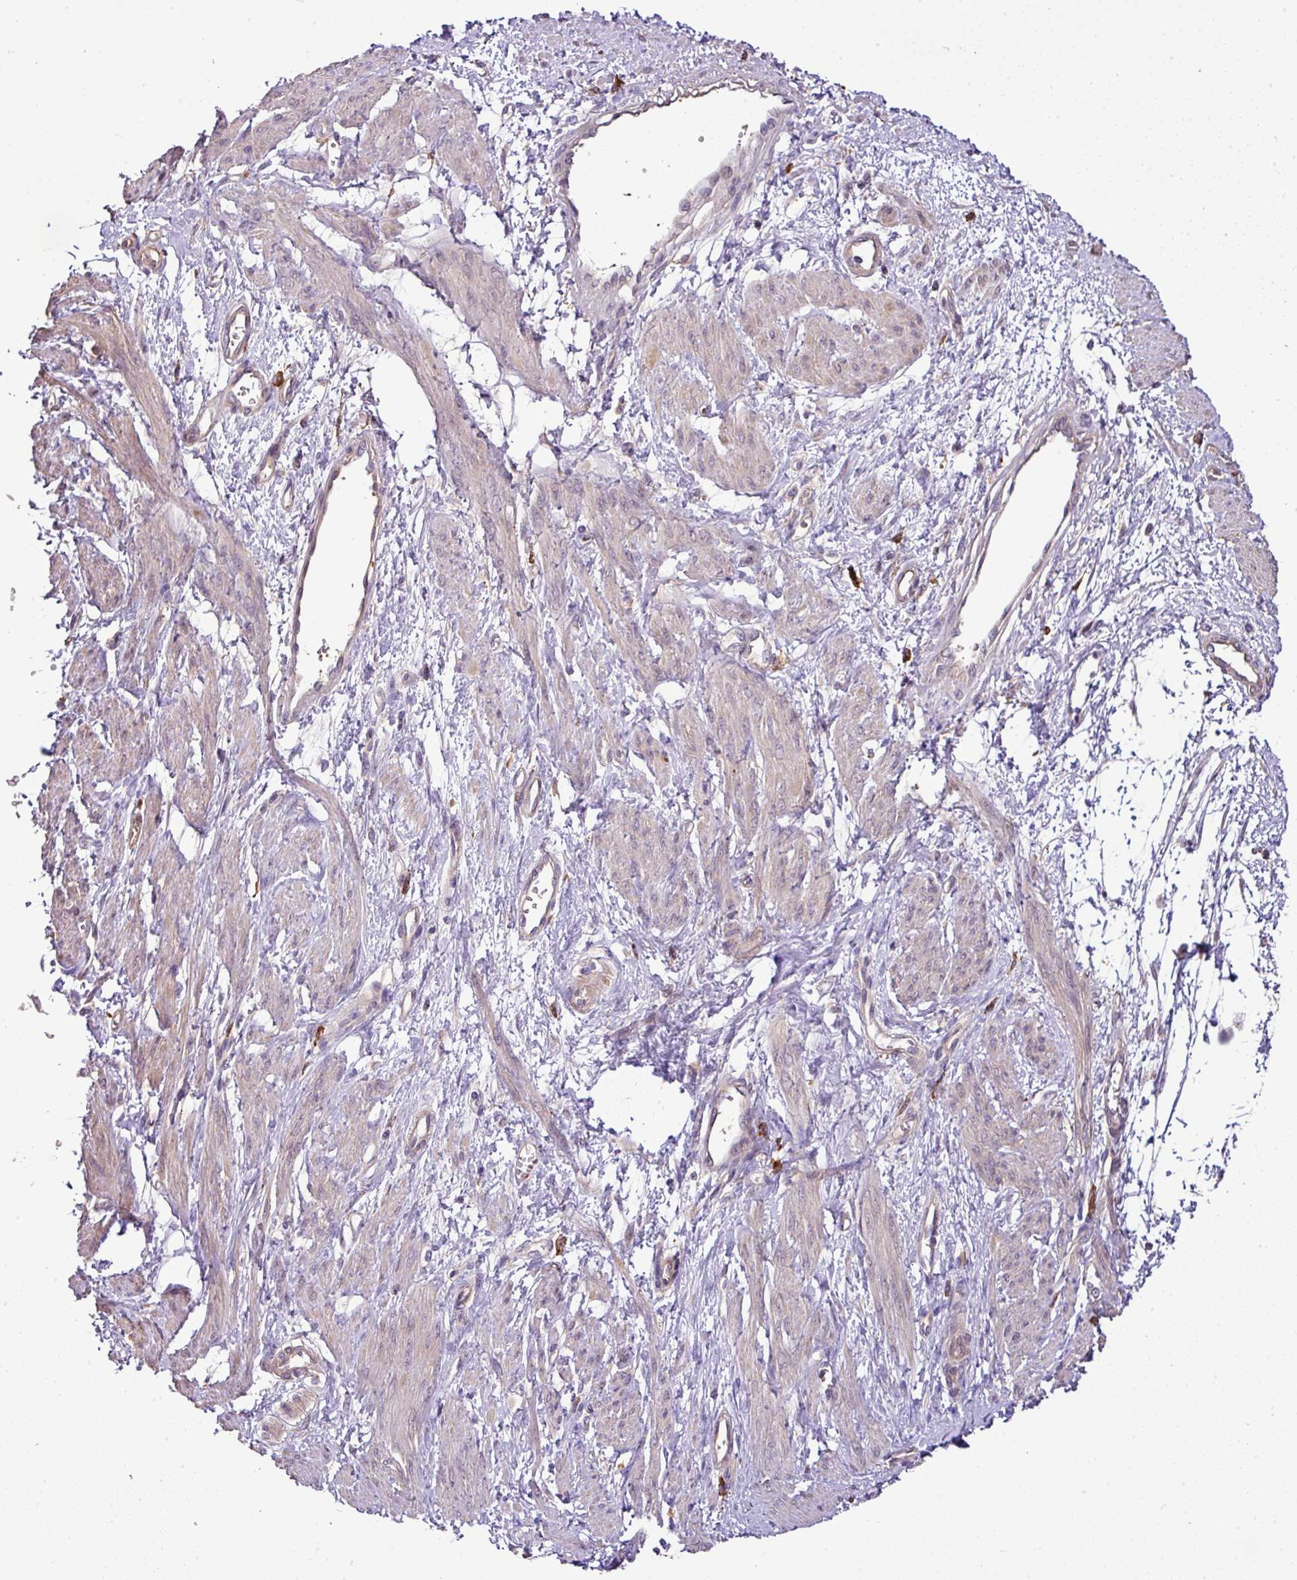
{"staining": {"intensity": "negative", "quantity": "none", "location": "none"}, "tissue": "smooth muscle", "cell_type": "Smooth muscle cells", "image_type": "normal", "snomed": [{"axis": "morphology", "description": "Normal tissue, NOS"}, {"axis": "topography", "description": "Smooth muscle"}, {"axis": "topography", "description": "Uterus"}], "caption": "IHC image of unremarkable human smooth muscle stained for a protein (brown), which reveals no positivity in smooth muscle cells. (Immunohistochemistry, brightfield microscopy, high magnification).", "gene": "TMEM107", "patient": {"sex": "female", "age": 39}}